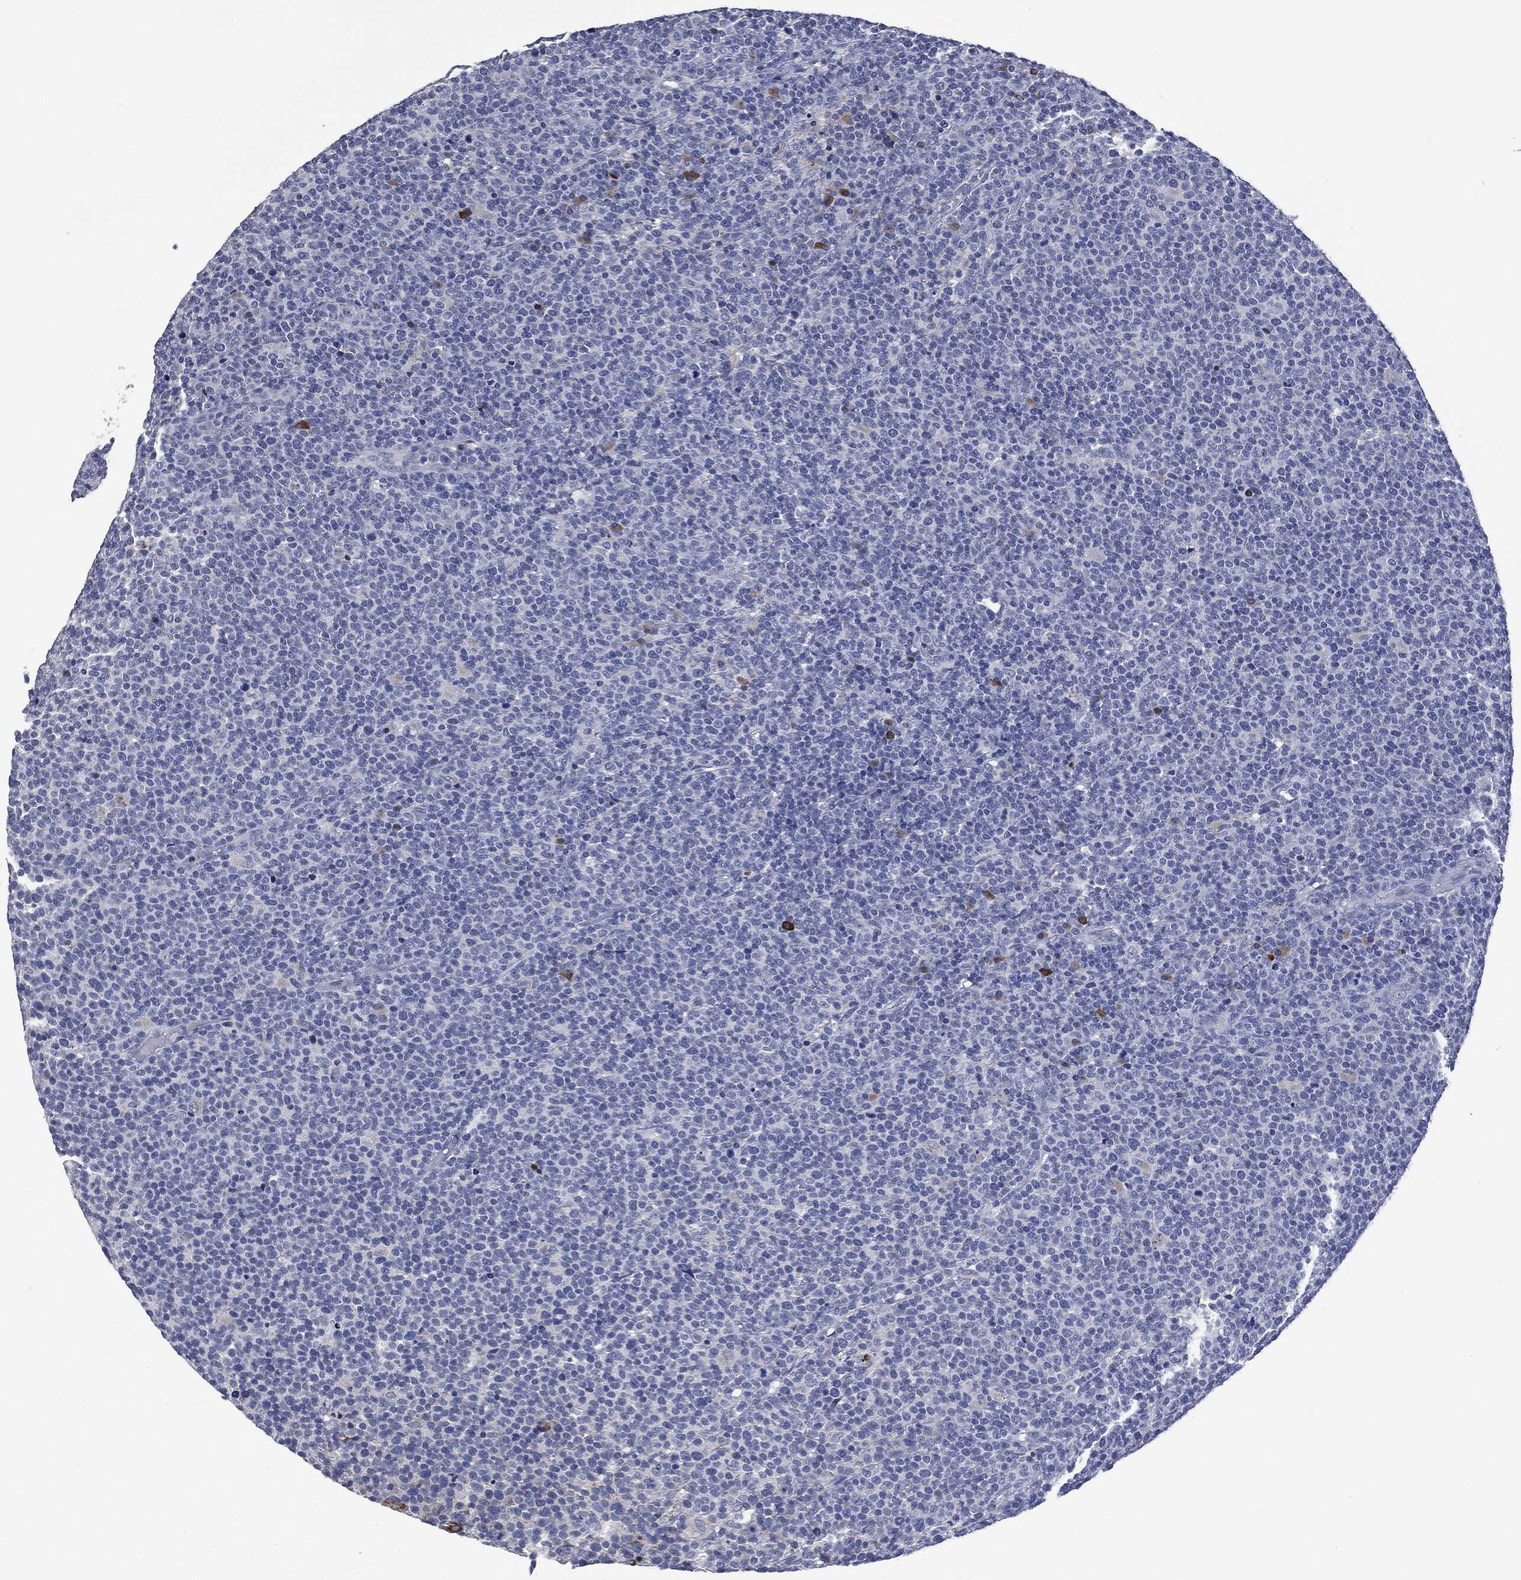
{"staining": {"intensity": "negative", "quantity": "none", "location": "none"}, "tissue": "lymphoma", "cell_type": "Tumor cells", "image_type": "cancer", "snomed": [{"axis": "morphology", "description": "Malignant lymphoma, non-Hodgkin's type, High grade"}, {"axis": "topography", "description": "Lymph node"}], "caption": "The micrograph displays no significant expression in tumor cells of lymphoma.", "gene": "SIGLEC7", "patient": {"sex": "male", "age": 61}}